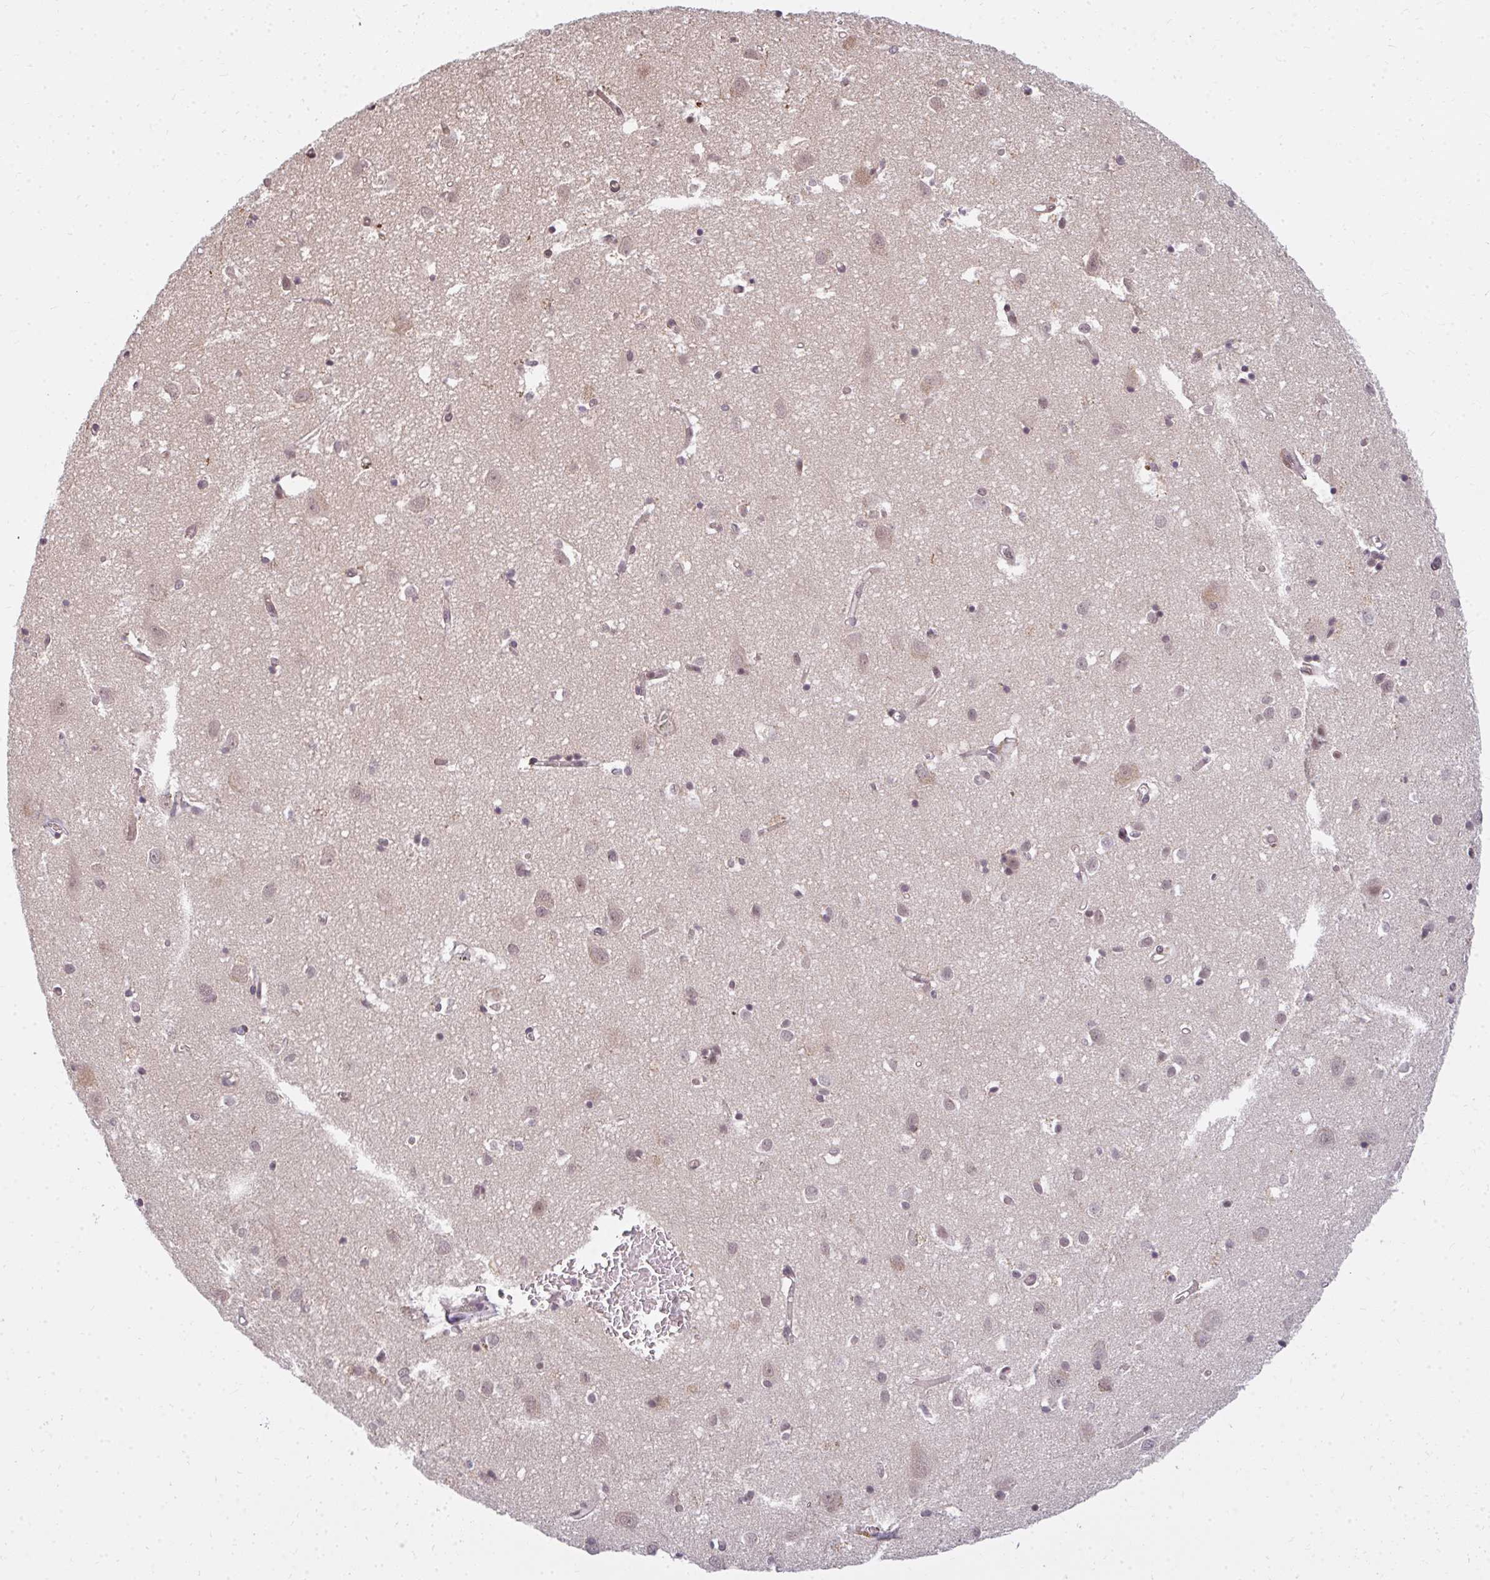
{"staining": {"intensity": "weak", "quantity": "25%-75%", "location": "cytoplasmic/membranous,nuclear"}, "tissue": "cerebral cortex", "cell_type": "Endothelial cells", "image_type": "normal", "snomed": [{"axis": "morphology", "description": "Normal tissue, NOS"}, {"axis": "topography", "description": "Cerebral cortex"}], "caption": "Endothelial cells display low levels of weak cytoplasmic/membranous,nuclear positivity in about 25%-75% of cells in benign cerebral cortex. (DAB IHC, brown staining for protein, blue staining for nuclei).", "gene": "GTF3C6", "patient": {"sex": "male", "age": 70}}